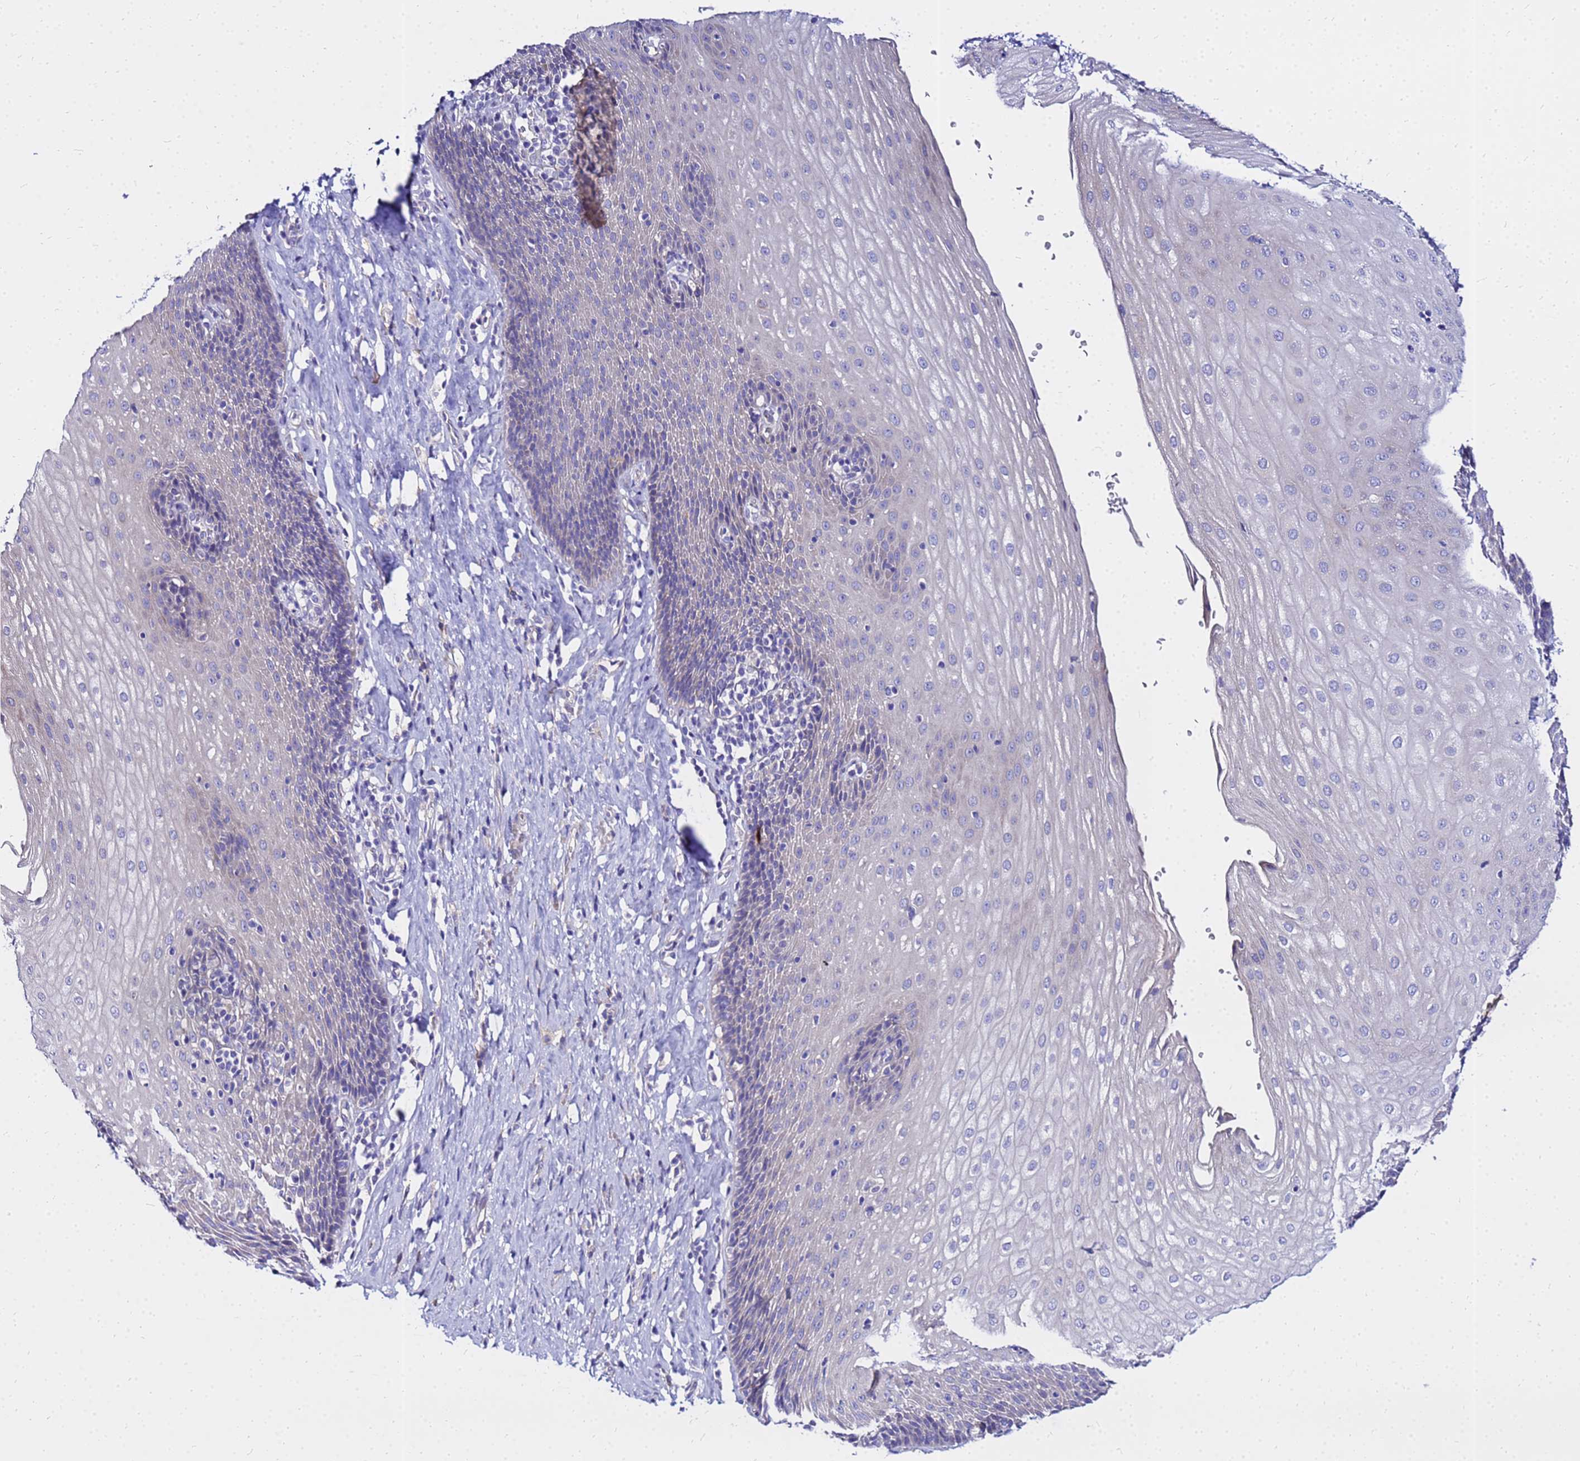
{"staining": {"intensity": "negative", "quantity": "none", "location": "none"}, "tissue": "esophagus", "cell_type": "Squamous epithelial cells", "image_type": "normal", "snomed": [{"axis": "morphology", "description": "Normal tissue, NOS"}, {"axis": "topography", "description": "Esophagus"}], "caption": "An IHC micrograph of unremarkable esophagus is shown. There is no staining in squamous epithelial cells of esophagus. (DAB immunohistochemistry (IHC), high magnification).", "gene": "HERC5", "patient": {"sex": "female", "age": 61}}